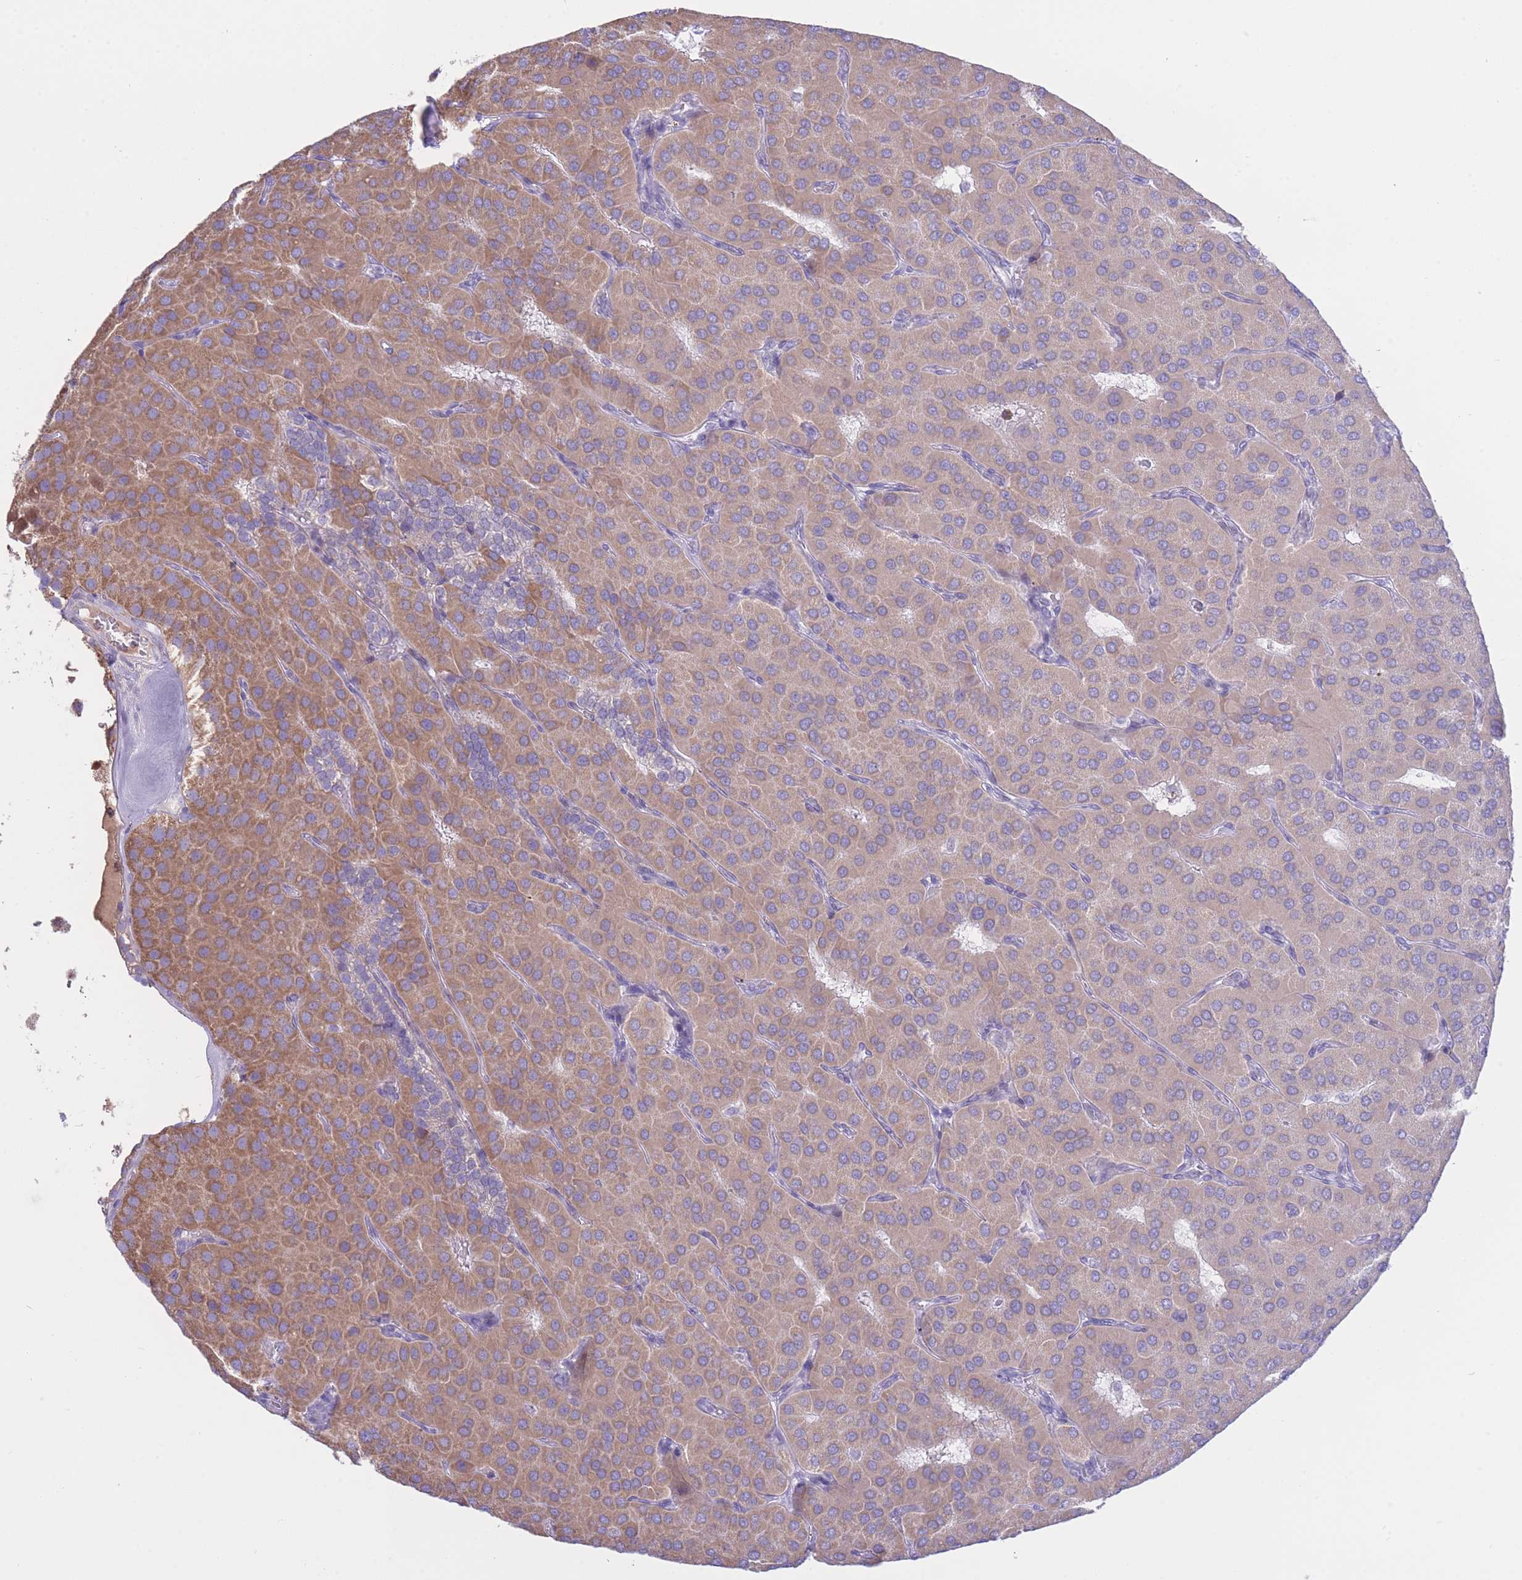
{"staining": {"intensity": "moderate", "quantity": ">75%", "location": "cytoplasmic/membranous"}, "tissue": "parathyroid gland", "cell_type": "Glandular cells", "image_type": "normal", "snomed": [{"axis": "morphology", "description": "Normal tissue, NOS"}, {"axis": "morphology", "description": "Adenoma, NOS"}, {"axis": "topography", "description": "Parathyroid gland"}], "caption": "Immunohistochemistry (IHC) micrograph of unremarkable parathyroid gland: human parathyroid gland stained using IHC displays medium levels of moderate protein expression localized specifically in the cytoplasmic/membranous of glandular cells, appearing as a cytoplasmic/membranous brown color.", "gene": "NANP", "patient": {"sex": "female", "age": 86}}